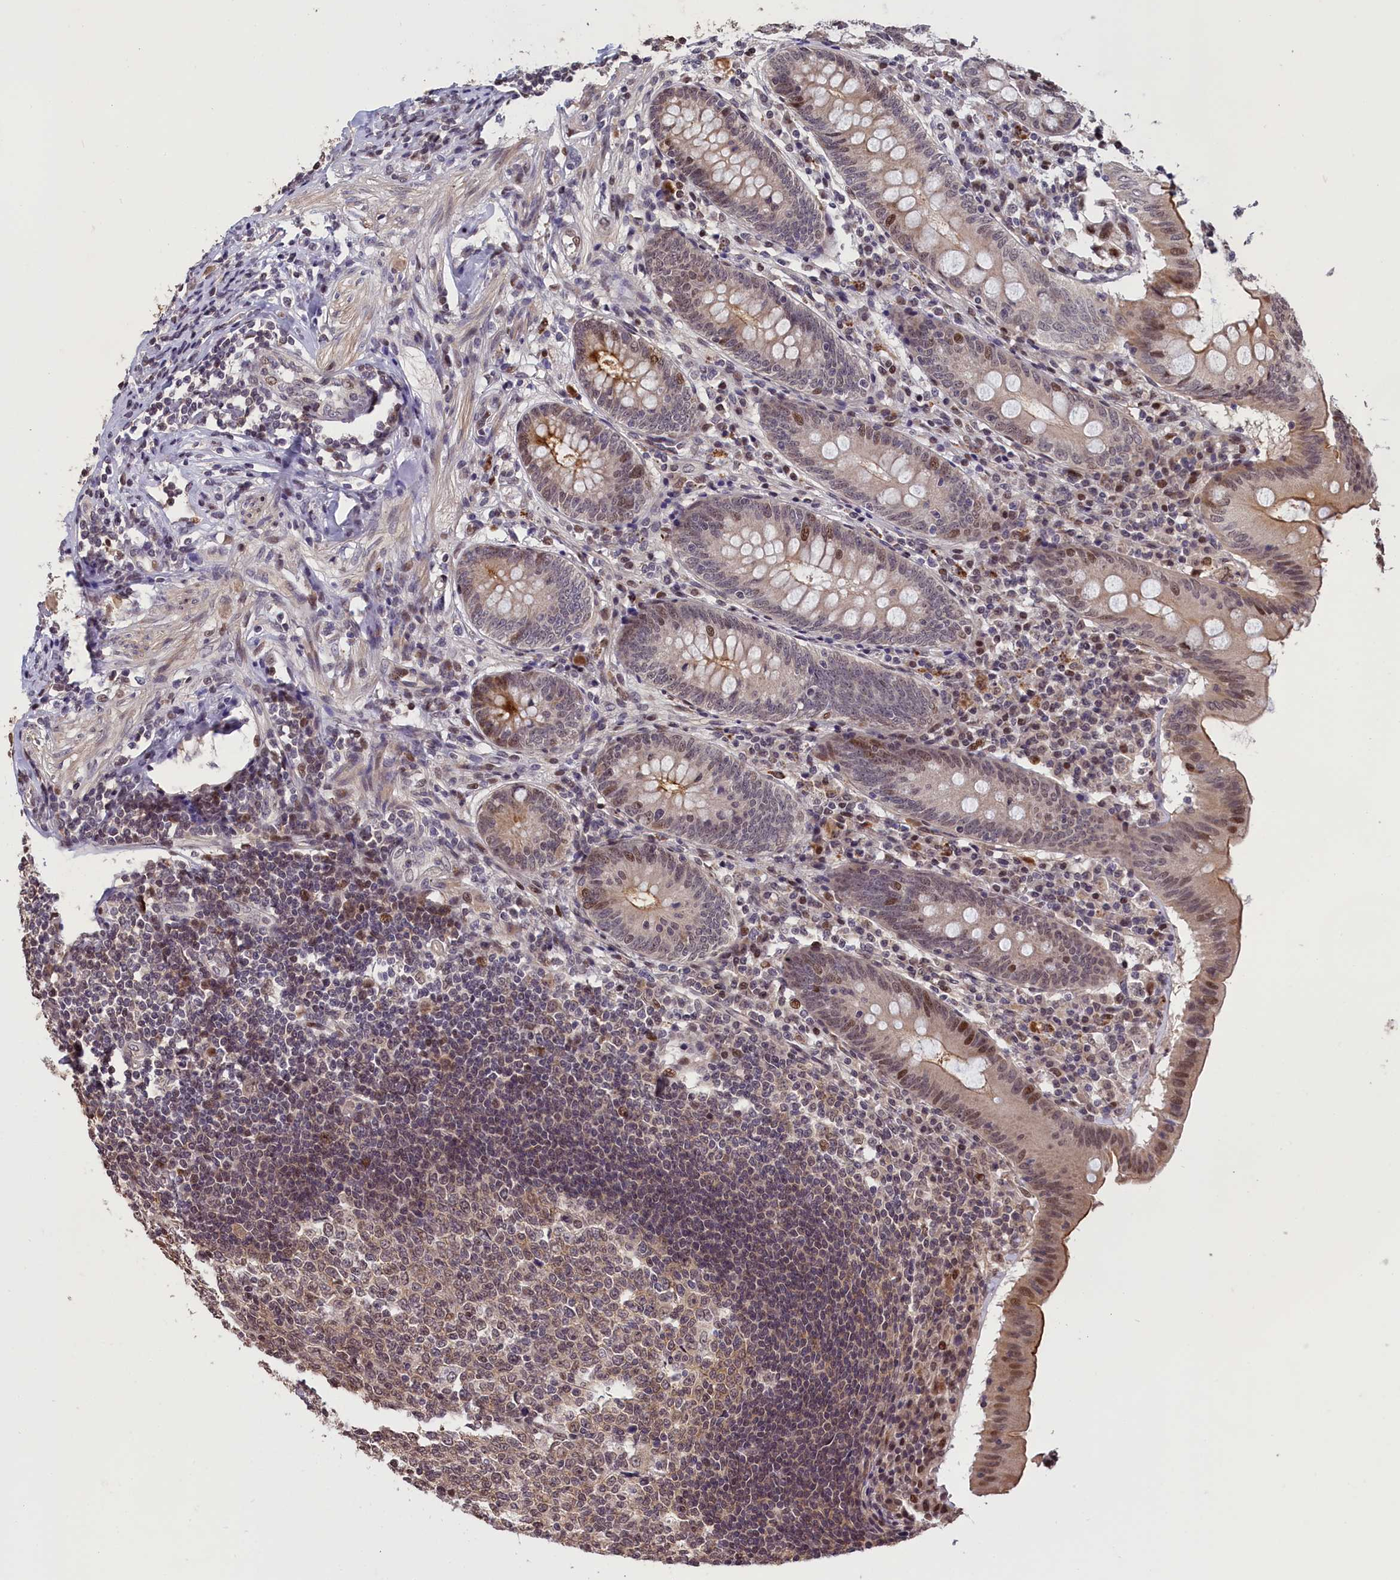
{"staining": {"intensity": "moderate", "quantity": "25%-75%", "location": "cytoplasmic/membranous,nuclear"}, "tissue": "appendix", "cell_type": "Glandular cells", "image_type": "normal", "snomed": [{"axis": "morphology", "description": "Normal tissue, NOS"}, {"axis": "topography", "description": "Appendix"}], "caption": "Immunohistochemistry of normal appendix displays medium levels of moderate cytoplasmic/membranous,nuclear staining in about 25%-75% of glandular cells.", "gene": "RELB", "patient": {"sex": "female", "age": 54}}